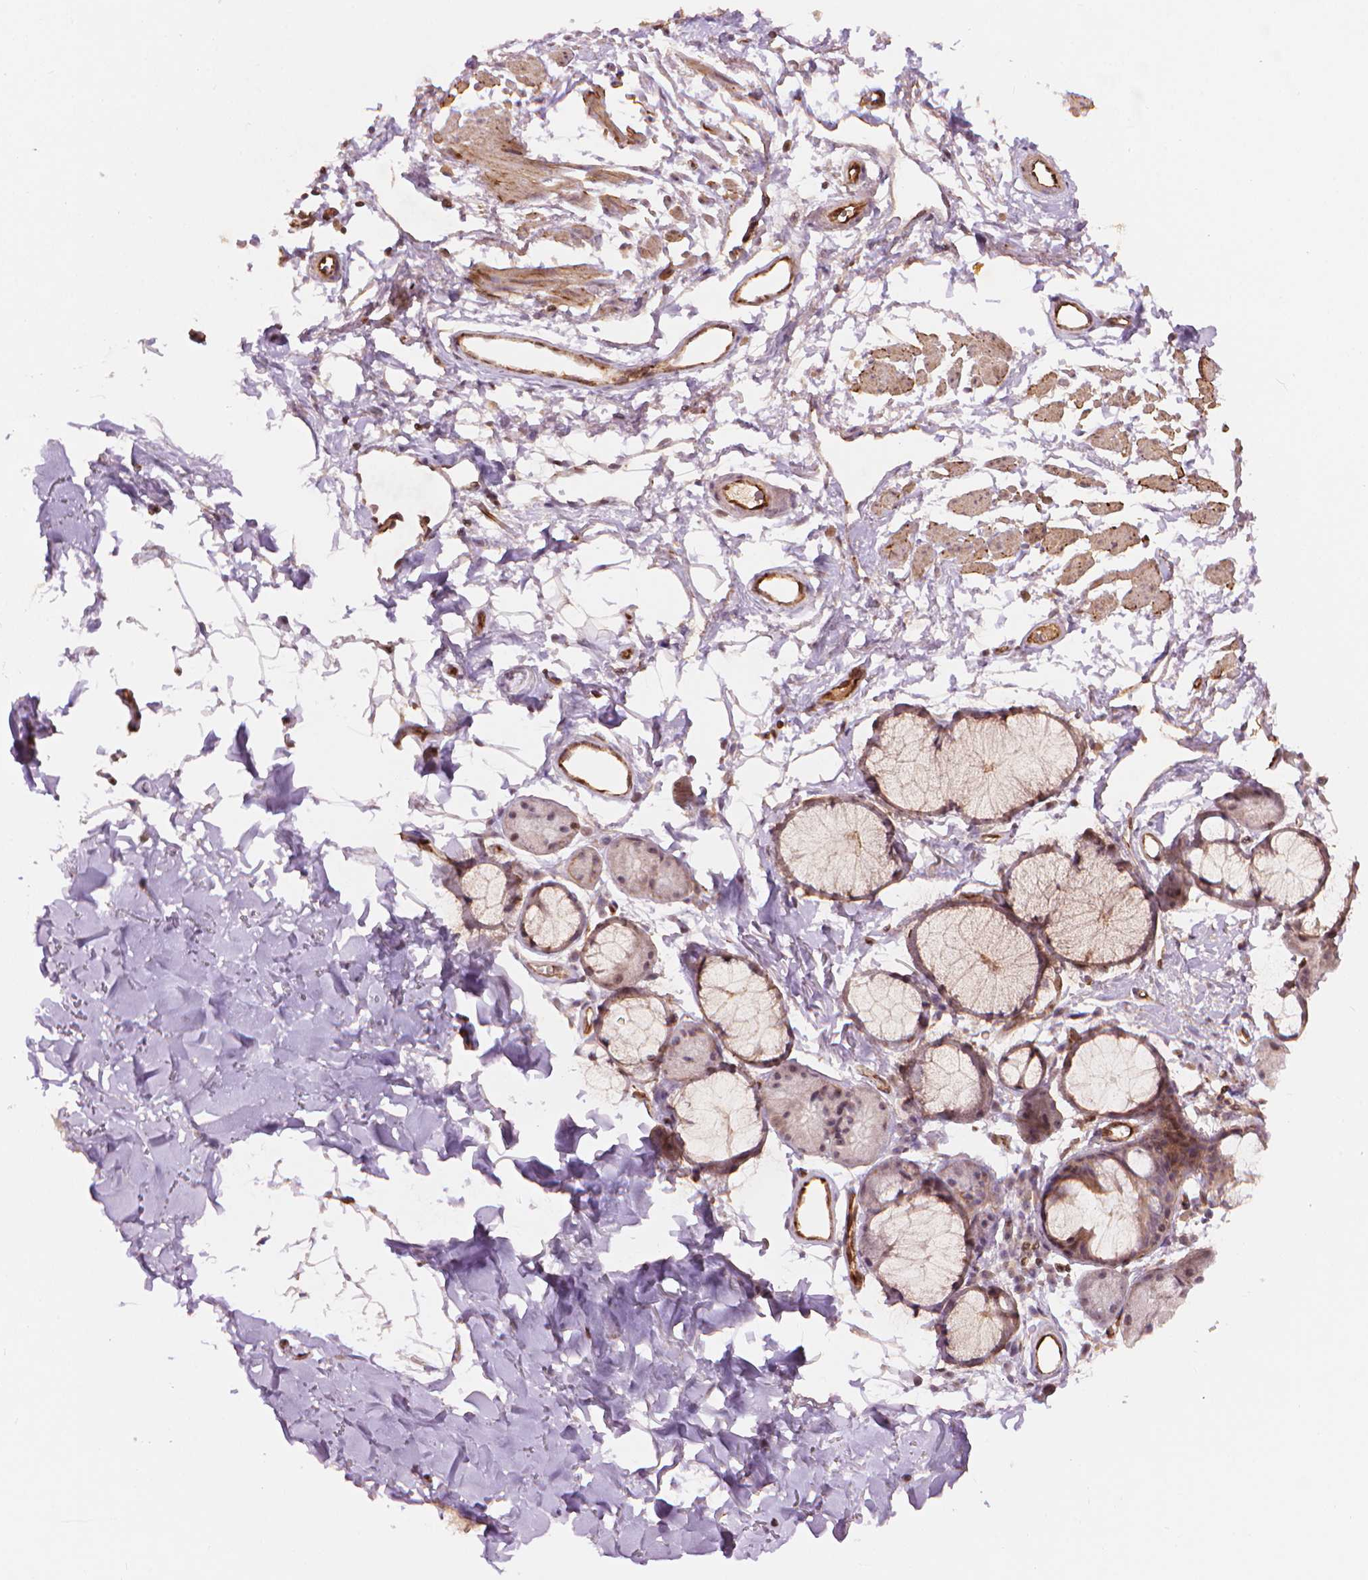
{"staining": {"intensity": "weak", "quantity": ">75%", "location": "cytoplasmic/membranous"}, "tissue": "adipose tissue", "cell_type": "Adipocytes", "image_type": "normal", "snomed": [{"axis": "morphology", "description": "Normal tissue, NOS"}, {"axis": "topography", "description": "Cartilage tissue"}, {"axis": "topography", "description": "Bronchus"}], "caption": "Immunohistochemical staining of unremarkable adipose tissue reveals >75% levels of weak cytoplasmic/membranous protein staining in approximately >75% of adipocytes. The protein of interest is shown in brown color, while the nuclei are stained blue.", "gene": "SMC2", "patient": {"sex": "female", "age": 79}}